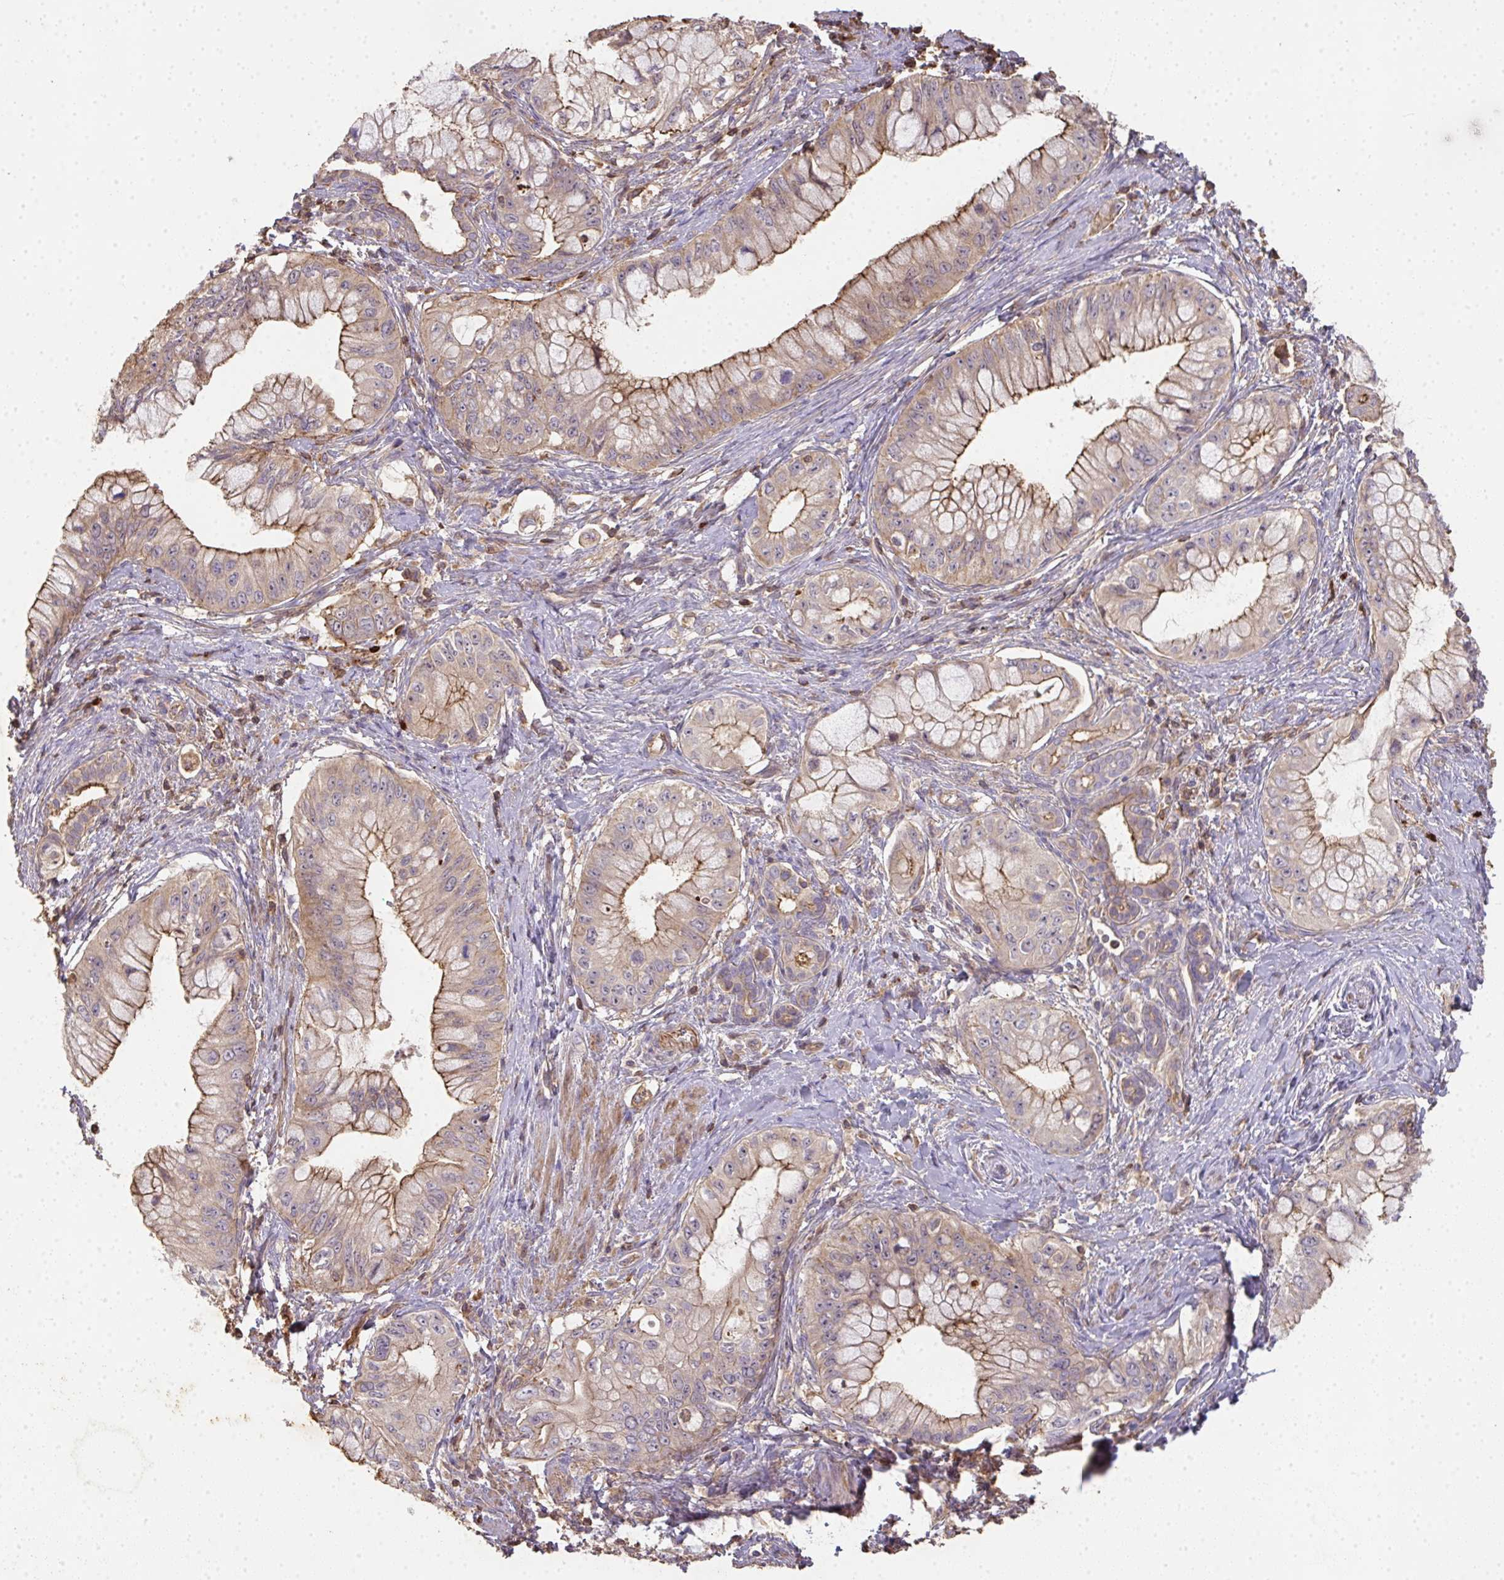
{"staining": {"intensity": "moderate", "quantity": ">75%", "location": "cytoplasmic/membranous"}, "tissue": "pancreatic cancer", "cell_type": "Tumor cells", "image_type": "cancer", "snomed": [{"axis": "morphology", "description": "Adenocarcinoma, NOS"}, {"axis": "topography", "description": "Pancreas"}], "caption": "Tumor cells demonstrate medium levels of moderate cytoplasmic/membranous expression in about >75% of cells in human pancreatic cancer (adenocarcinoma).", "gene": "TNMD", "patient": {"sex": "male", "age": 48}}